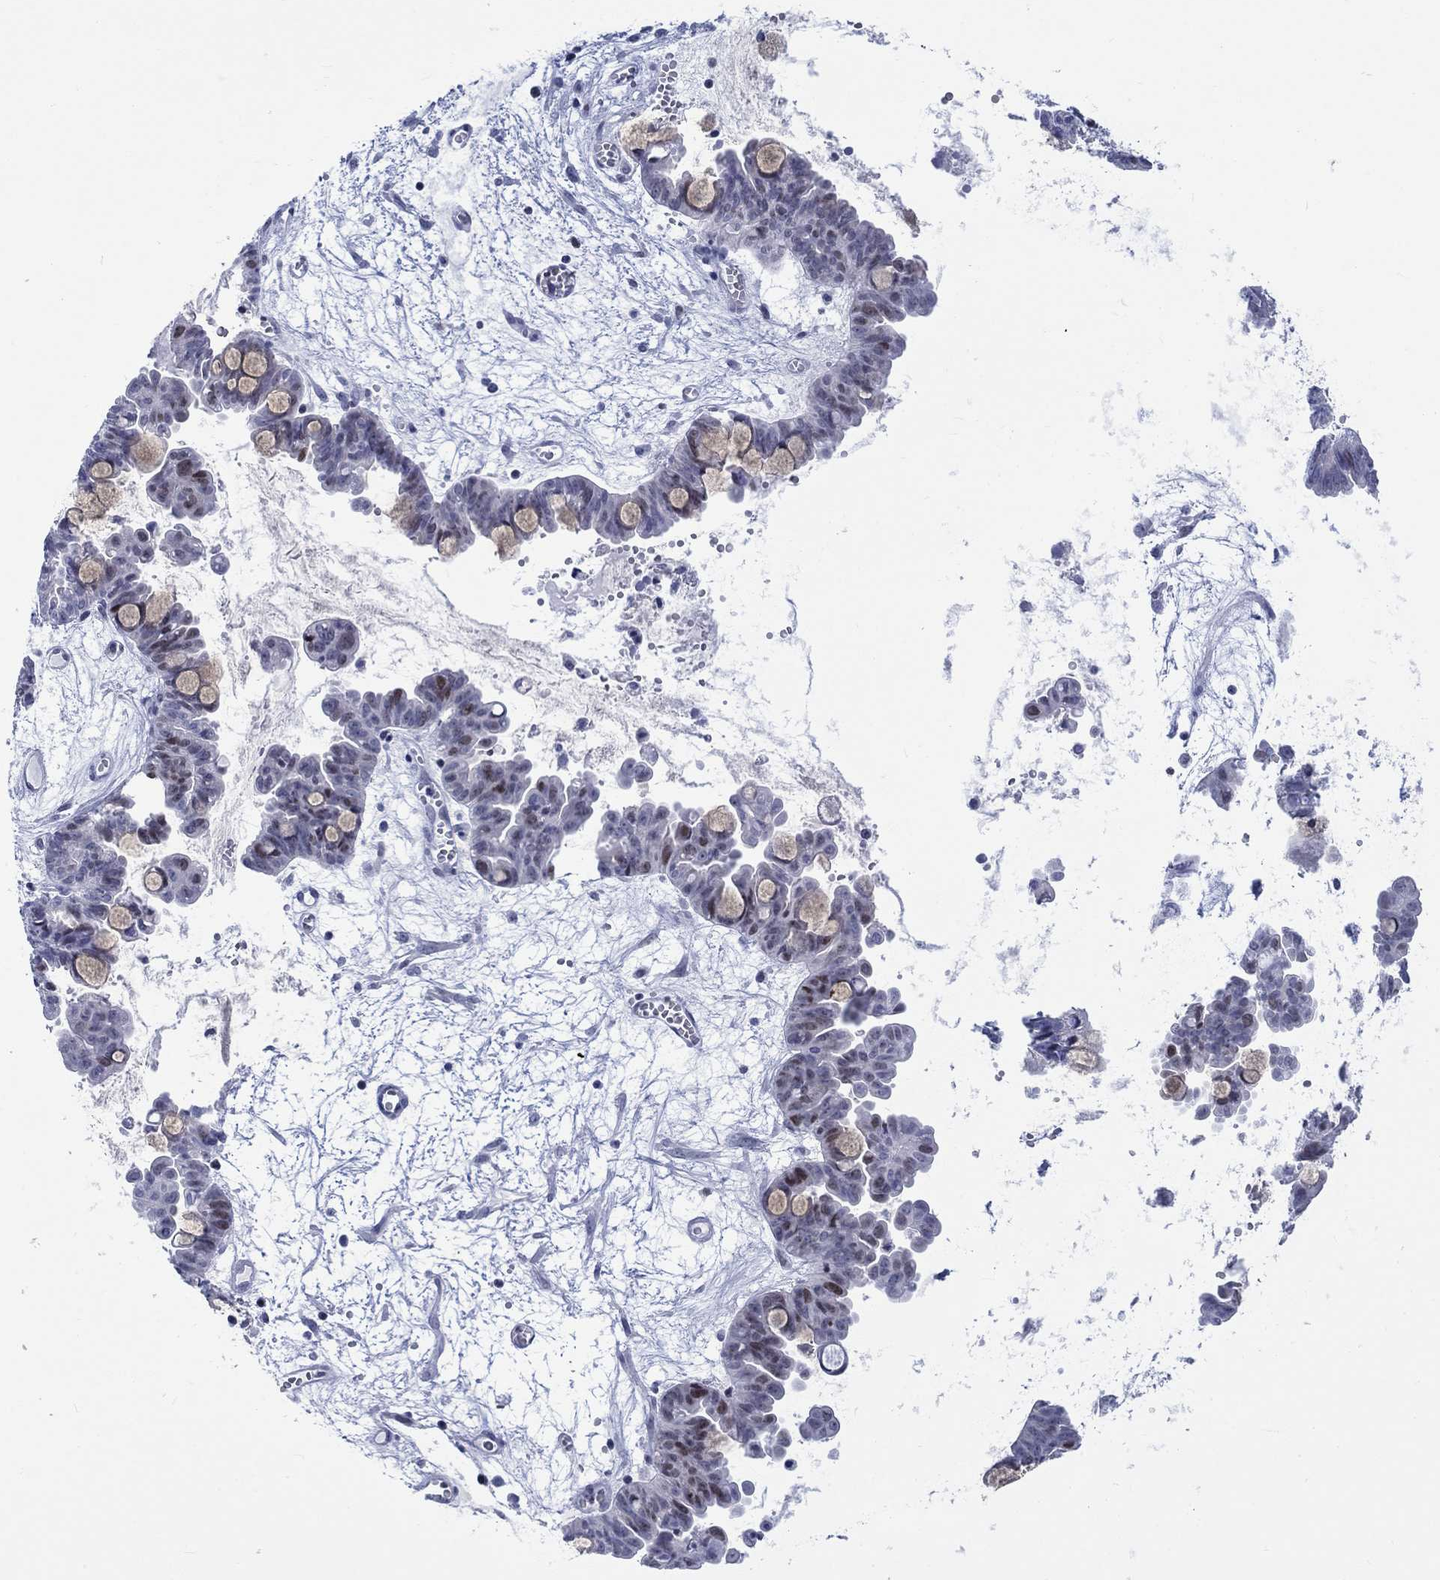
{"staining": {"intensity": "moderate", "quantity": "<25%", "location": "nuclear"}, "tissue": "ovarian cancer", "cell_type": "Tumor cells", "image_type": "cancer", "snomed": [{"axis": "morphology", "description": "Cystadenocarcinoma, mucinous, NOS"}, {"axis": "topography", "description": "Ovary"}], "caption": "IHC staining of mucinous cystadenocarcinoma (ovarian), which demonstrates low levels of moderate nuclear positivity in approximately <25% of tumor cells indicating moderate nuclear protein staining. The staining was performed using DAB (brown) for protein detection and nuclei were counterstained in hematoxylin (blue).", "gene": "CDCA2", "patient": {"sex": "female", "age": 63}}